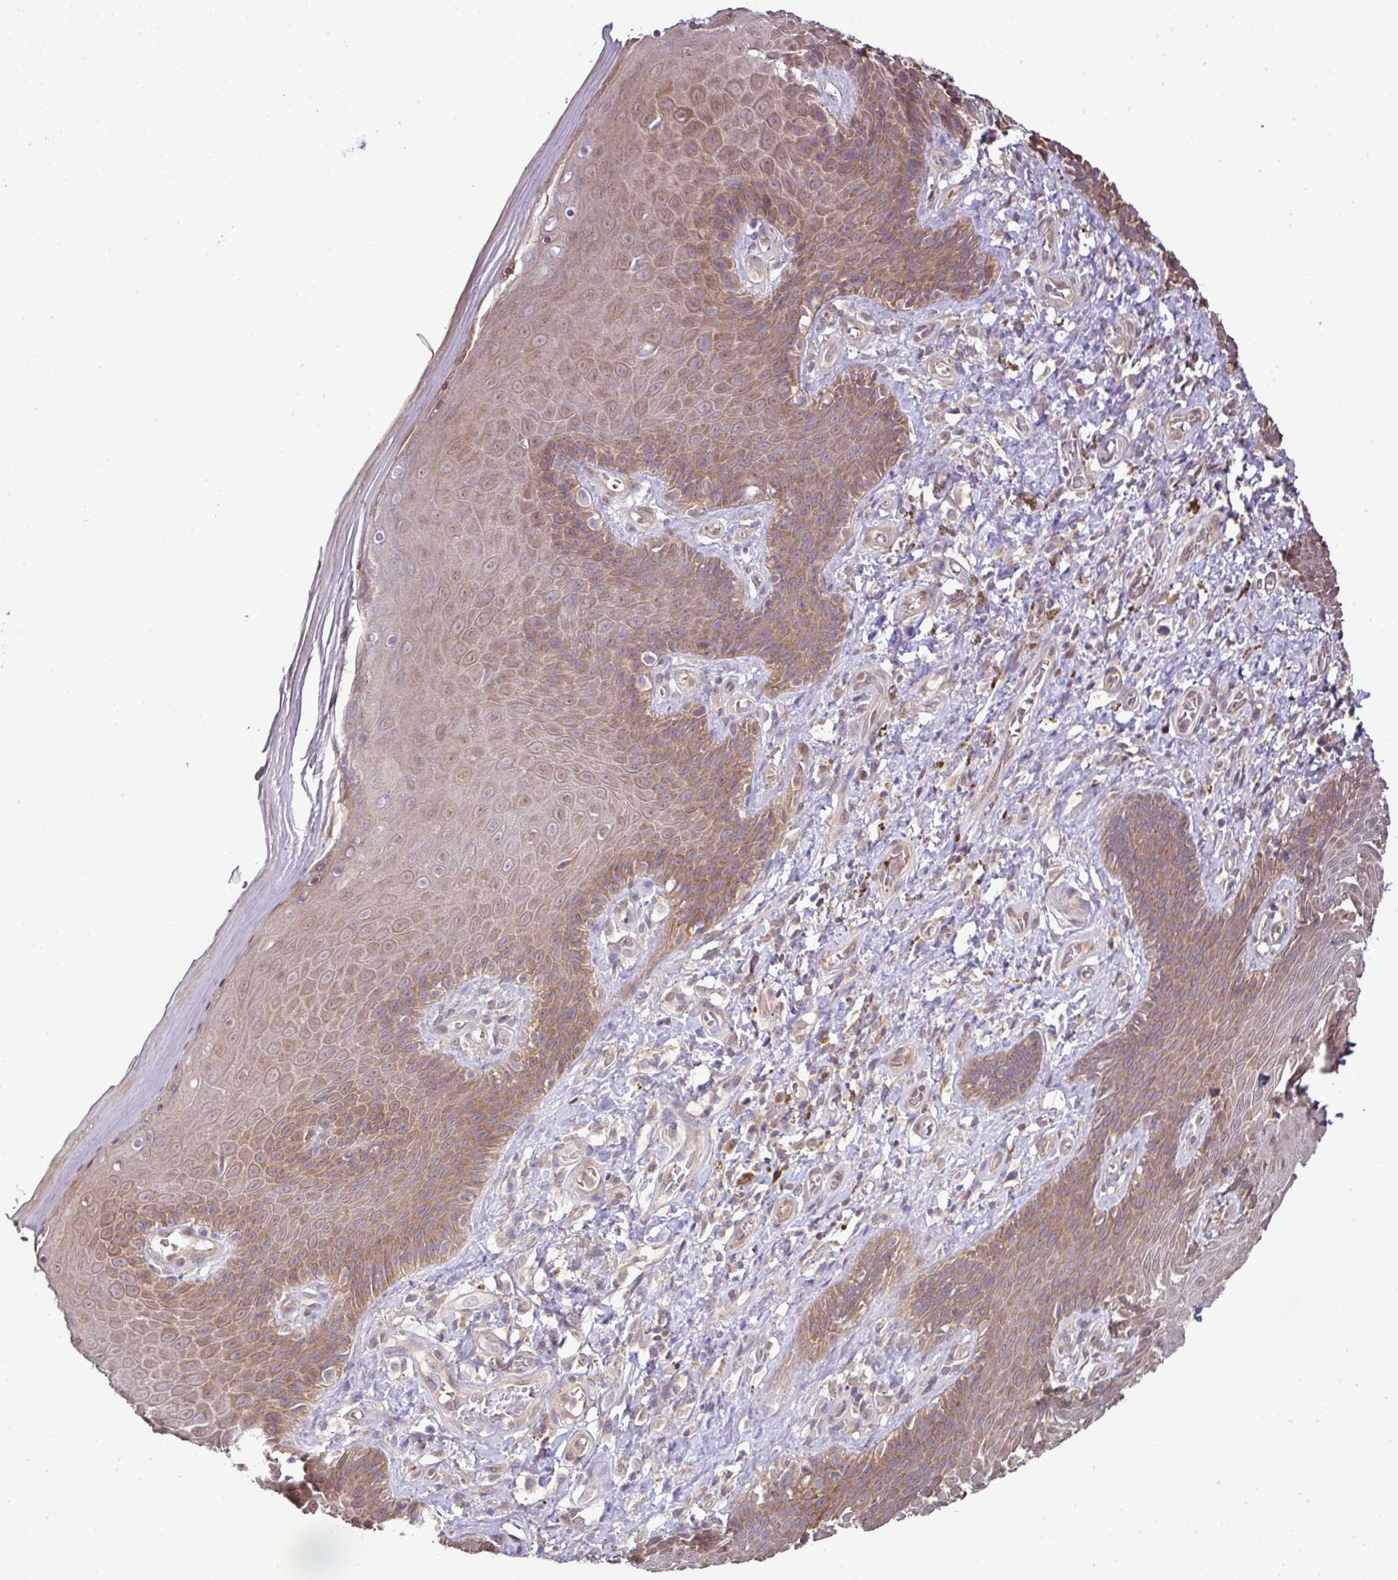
{"staining": {"intensity": "moderate", "quantity": "25%-75%", "location": "cytoplasmic/membranous"}, "tissue": "skin", "cell_type": "Epidermal cells", "image_type": "normal", "snomed": [{"axis": "morphology", "description": "Normal tissue, NOS"}, {"axis": "topography", "description": "Anal"}, {"axis": "topography", "description": "Peripheral nerve tissue"}], "caption": "An IHC photomicrograph of normal tissue is shown. Protein staining in brown shows moderate cytoplasmic/membranous positivity in skin within epidermal cells.", "gene": "TMEM107", "patient": {"sex": "male", "age": 53}}